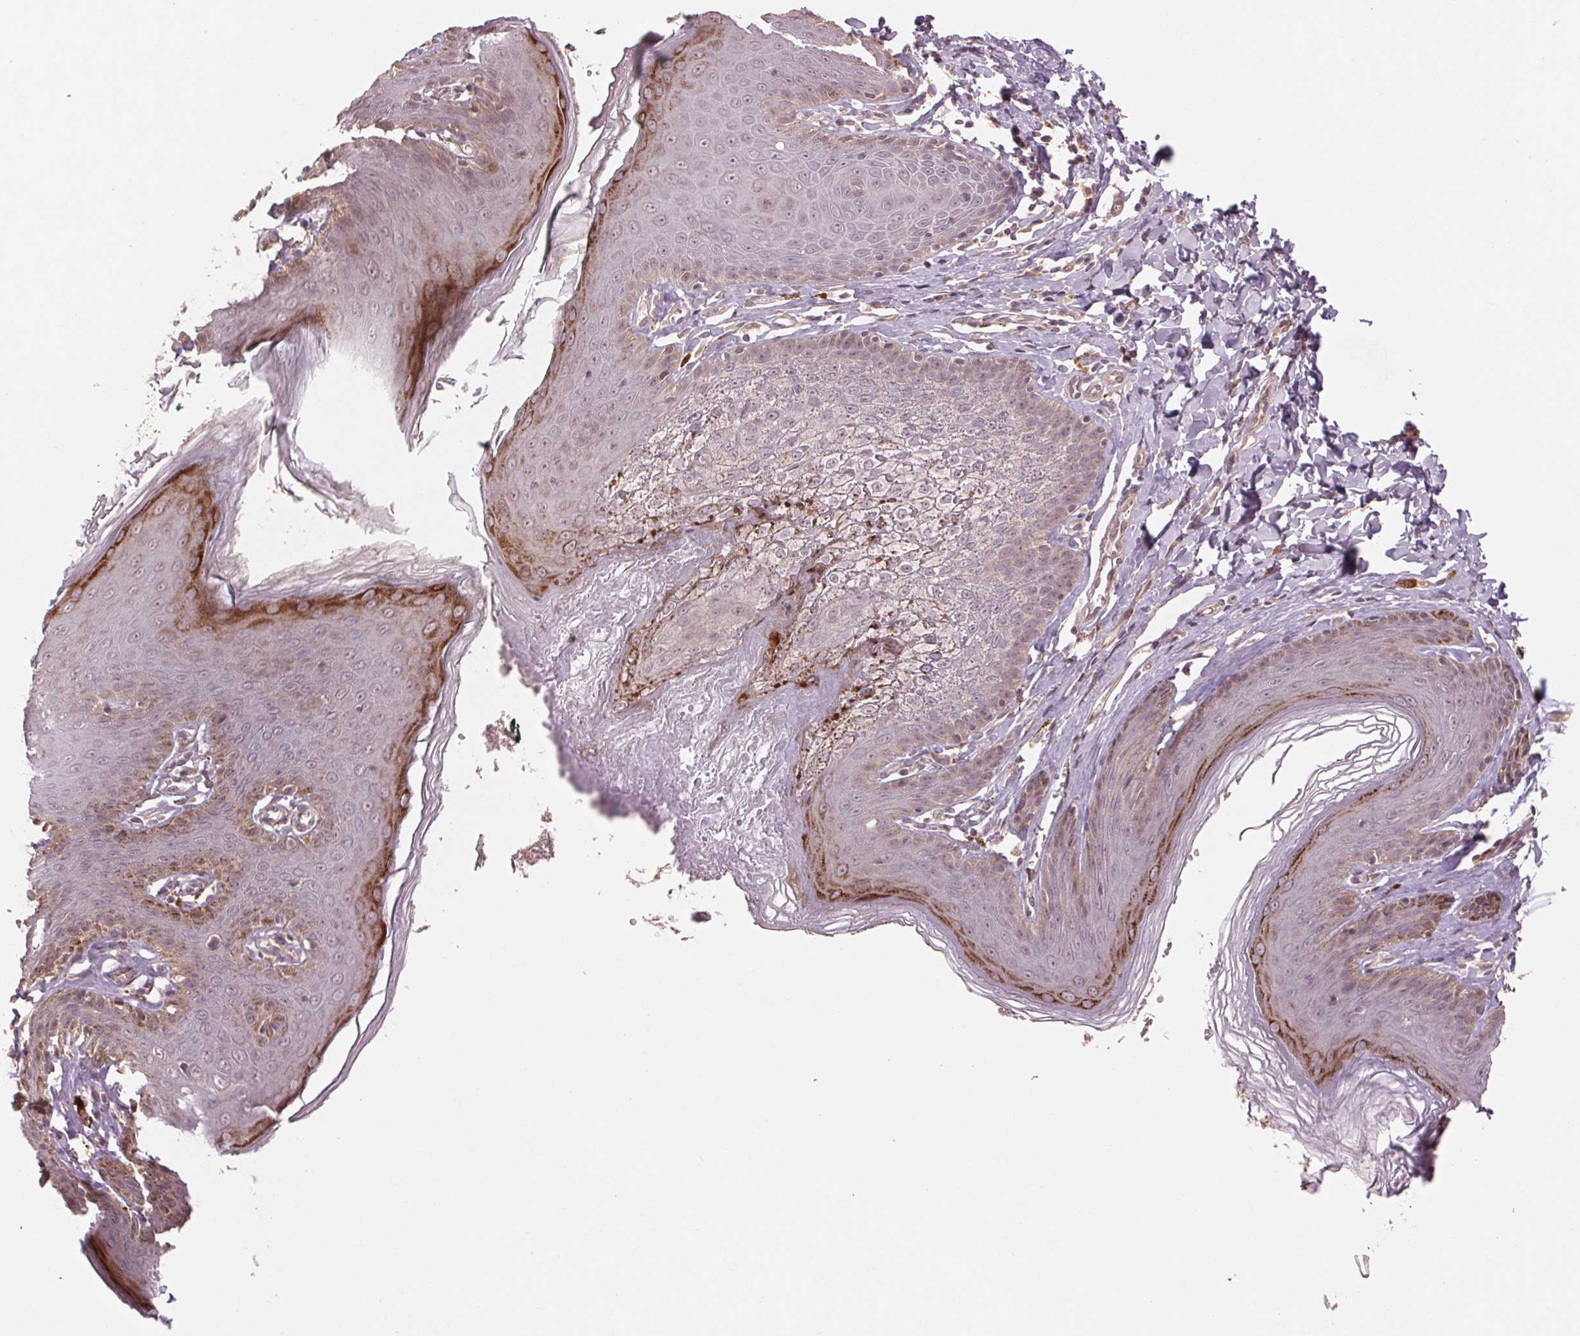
{"staining": {"intensity": "strong", "quantity": "<25%", "location": "cytoplasmic/membranous"}, "tissue": "skin", "cell_type": "Epidermal cells", "image_type": "normal", "snomed": [{"axis": "morphology", "description": "Normal tissue, NOS"}, {"axis": "topography", "description": "Vulva"}, {"axis": "topography", "description": "Peripheral nerve tissue"}], "caption": "Immunohistochemistry of unremarkable human skin reveals medium levels of strong cytoplasmic/membranous positivity in about <25% of epidermal cells.", "gene": "SMLR1", "patient": {"sex": "female", "age": 66}}